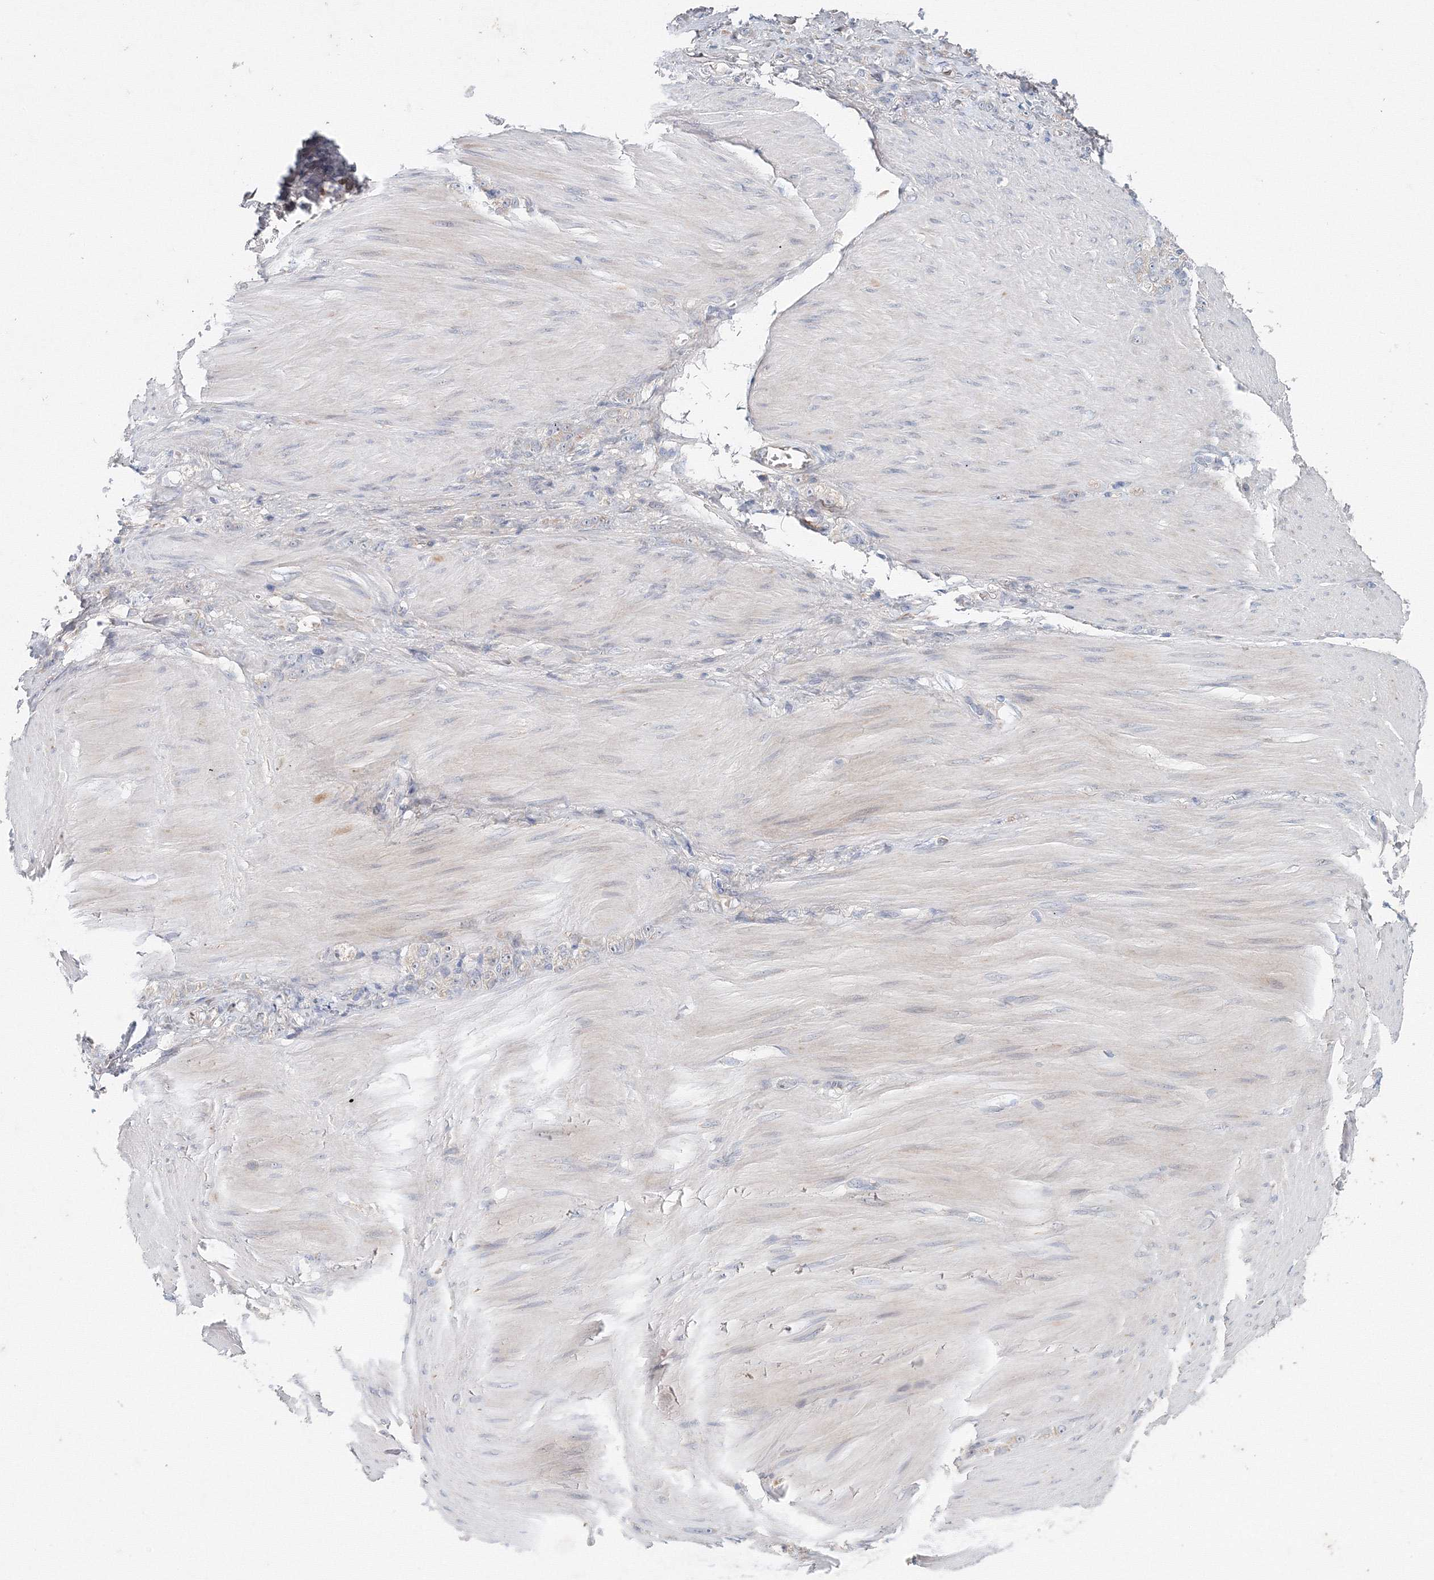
{"staining": {"intensity": "negative", "quantity": "none", "location": "none"}, "tissue": "stomach cancer", "cell_type": "Tumor cells", "image_type": "cancer", "snomed": [{"axis": "morphology", "description": "Normal tissue, NOS"}, {"axis": "morphology", "description": "Adenocarcinoma, NOS"}, {"axis": "topography", "description": "Stomach"}], "caption": "The histopathology image displays no staining of tumor cells in stomach adenocarcinoma. The staining is performed using DAB (3,3'-diaminobenzidine) brown chromogen with nuclei counter-stained in using hematoxylin.", "gene": "WDR49", "patient": {"sex": "male", "age": 82}}